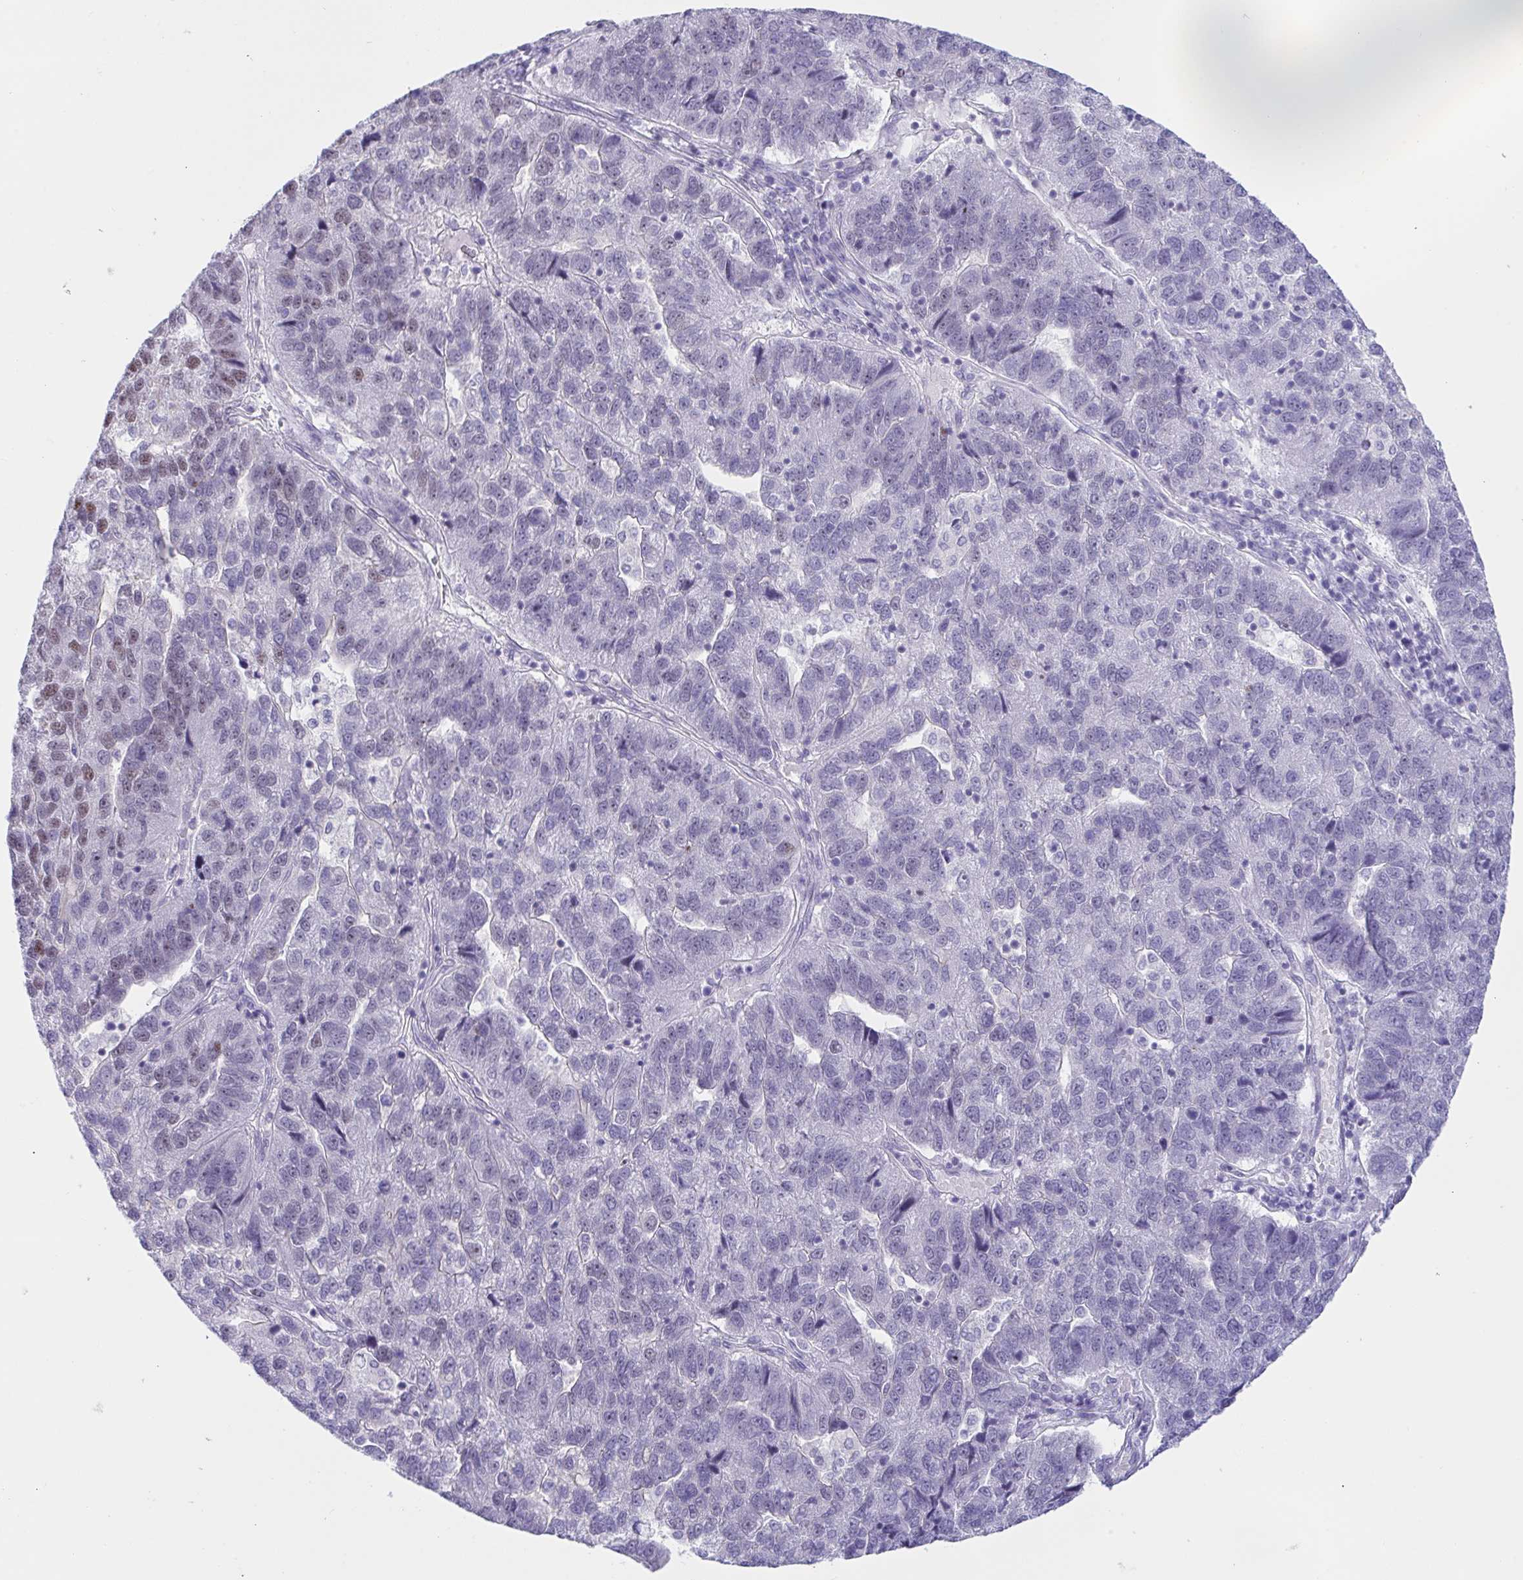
{"staining": {"intensity": "negative", "quantity": "none", "location": "none"}, "tissue": "pancreatic cancer", "cell_type": "Tumor cells", "image_type": "cancer", "snomed": [{"axis": "morphology", "description": "Adenocarcinoma, NOS"}, {"axis": "topography", "description": "Pancreas"}], "caption": "The immunohistochemistry image has no significant staining in tumor cells of adenocarcinoma (pancreatic) tissue.", "gene": "IKZF2", "patient": {"sex": "female", "age": 61}}